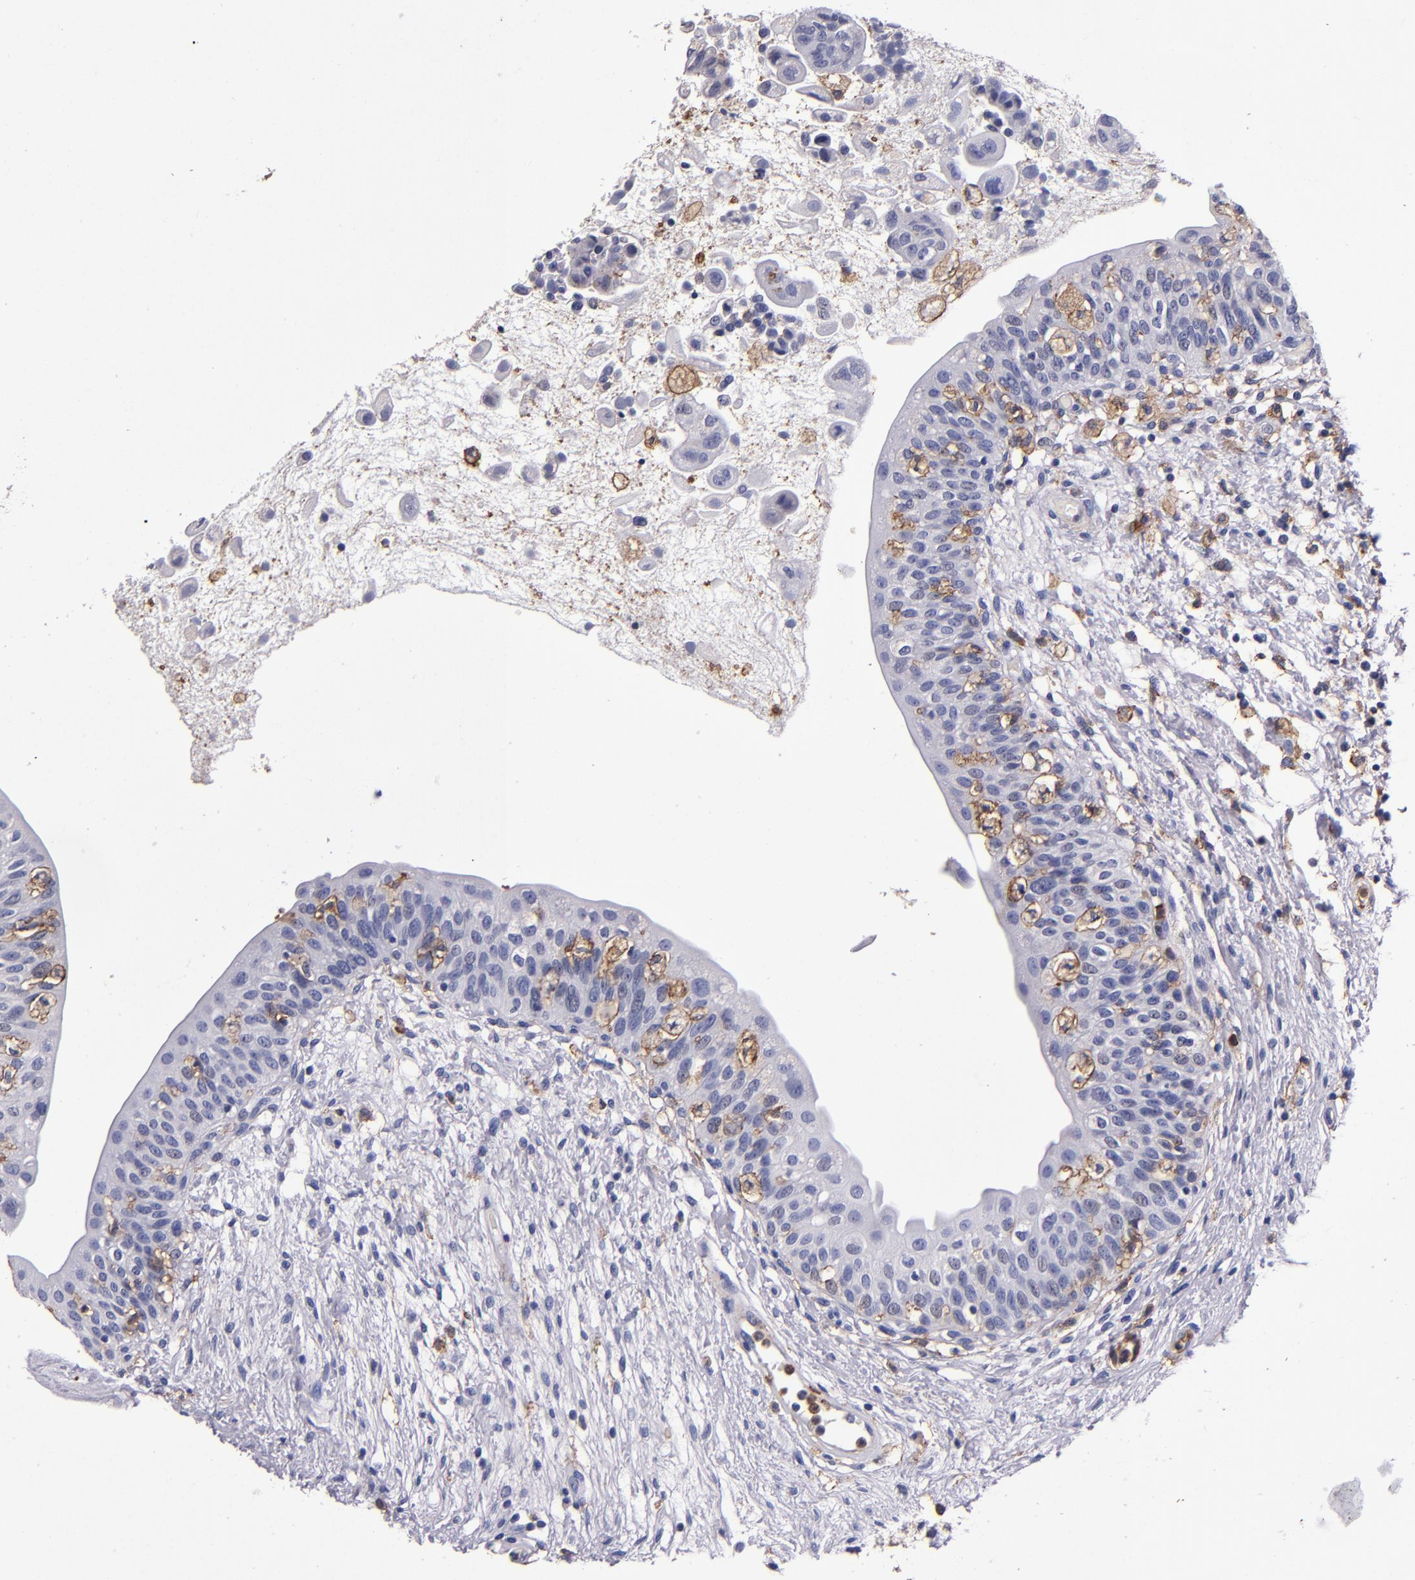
{"staining": {"intensity": "strong", "quantity": "<25%", "location": "cytoplasmic/membranous"}, "tissue": "urinary bladder", "cell_type": "Urothelial cells", "image_type": "normal", "snomed": [{"axis": "morphology", "description": "Normal tissue, NOS"}, {"axis": "topography", "description": "Urinary bladder"}], "caption": "Immunohistochemistry staining of normal urinary bladder, which shows medium levels of strong cytoplasmic/membranous positivity in approximately <25% of urothelial cells indicating strong cytoplasmic/membranous protein positivity. The staining was performed using DAB (3,3'-diaminobenzidine) (brown) for protein detection and nuclei were counterstained in hematoxylin (blue).", "gene": "SIRPA", "patient": {"sex": "female", "age": 55}}